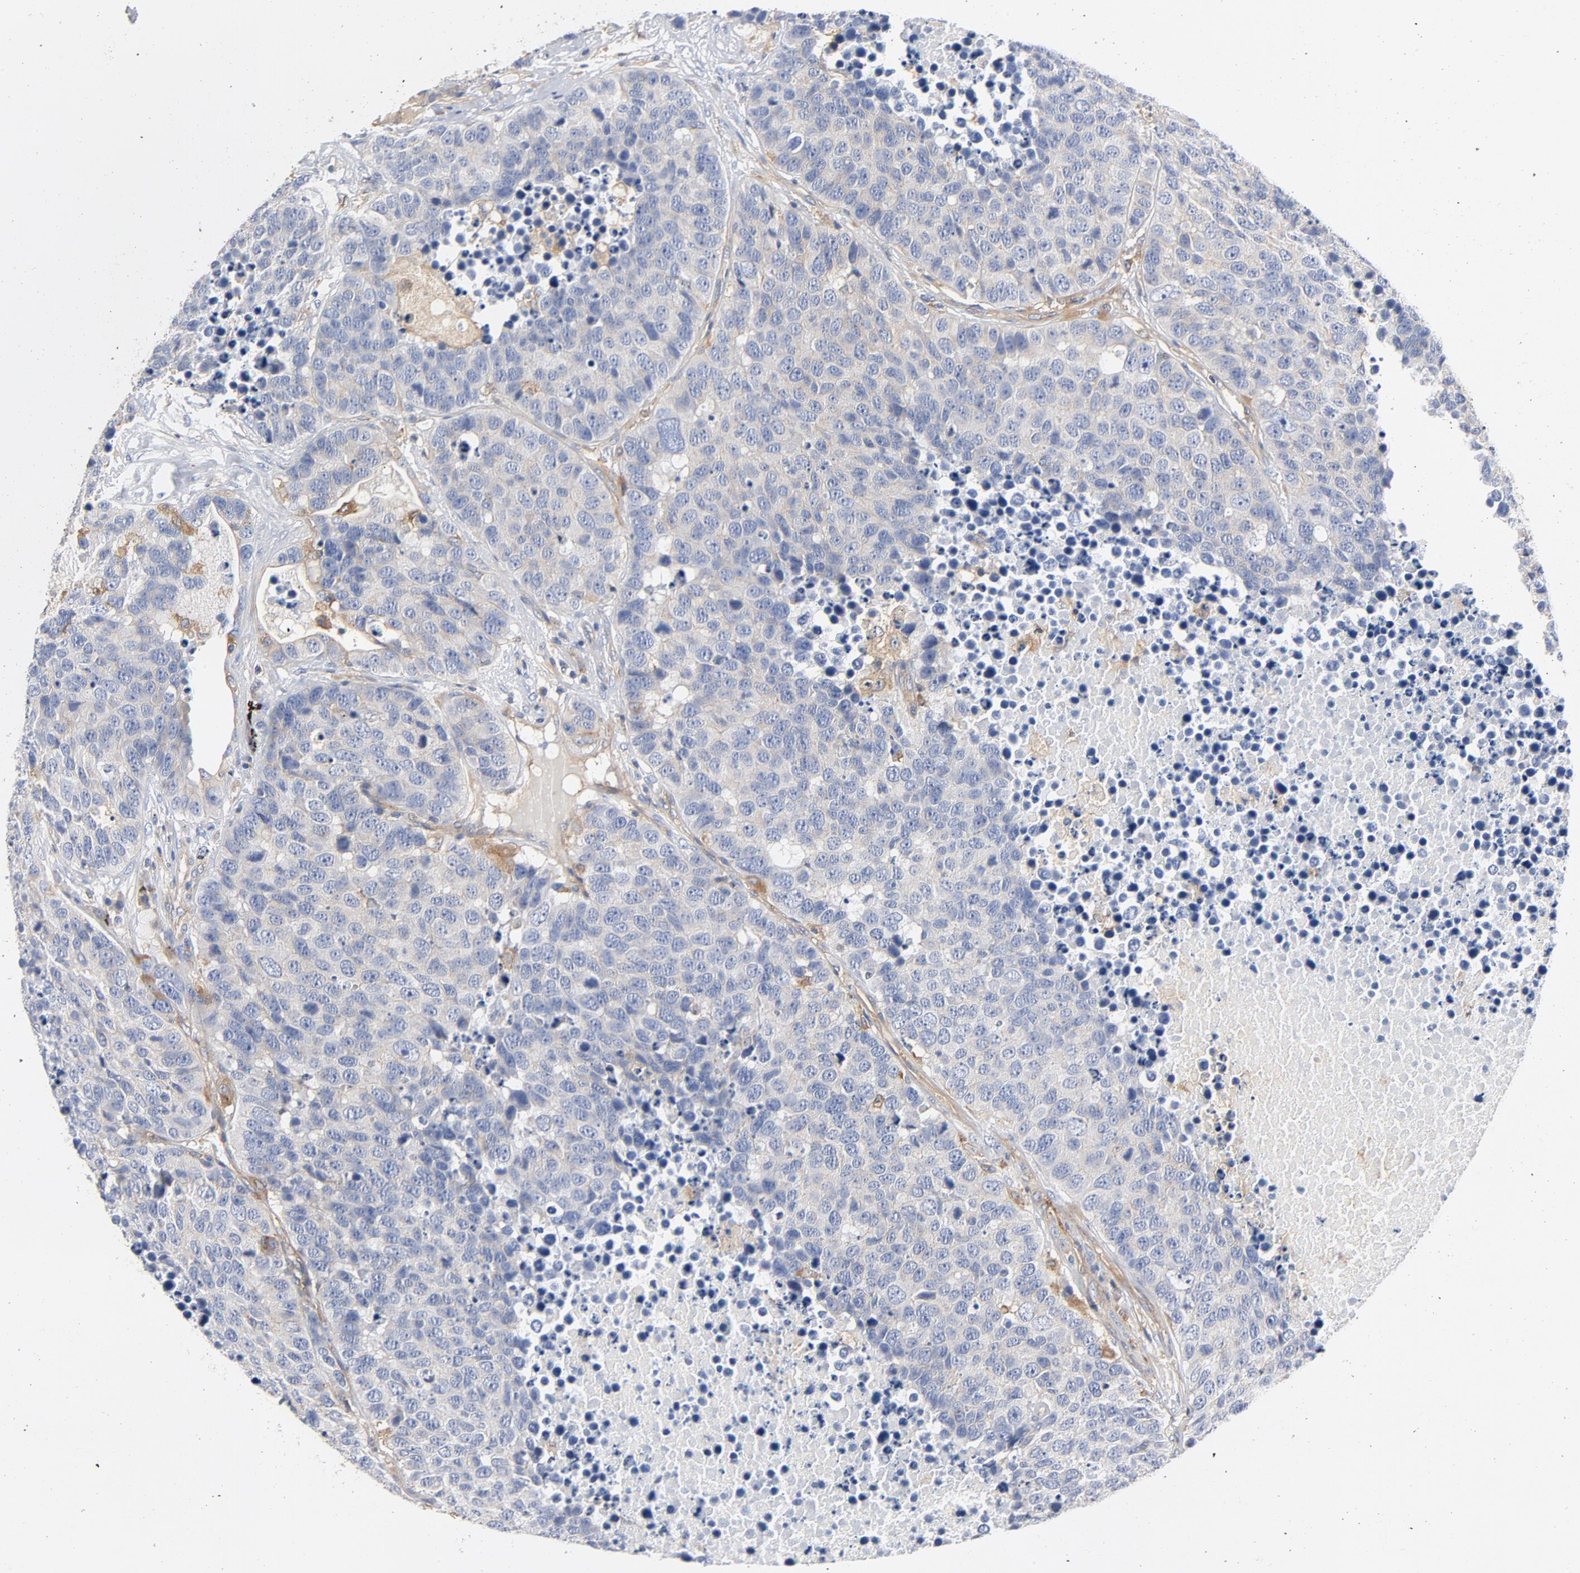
{"staining": {"intensity": "weak", "quantity": "<25%", "location": "cytoplasmic/membranous"}, "tissue": "carcinoid", "cell_type": "Tumor cells", "image_type": "cancer", "snomed": [{"axis": "morphology", "description": "Carcinoid, malignant, NOS"}, {"axis": "topography", "description": "Lung"}], "caption": "IHC image of neoplastic tissue: carcinoid stained with DAB shows no significant protein staining in tumor cells.", "gene": "SRC", "patient": {"sex": "male", "age": 60}}